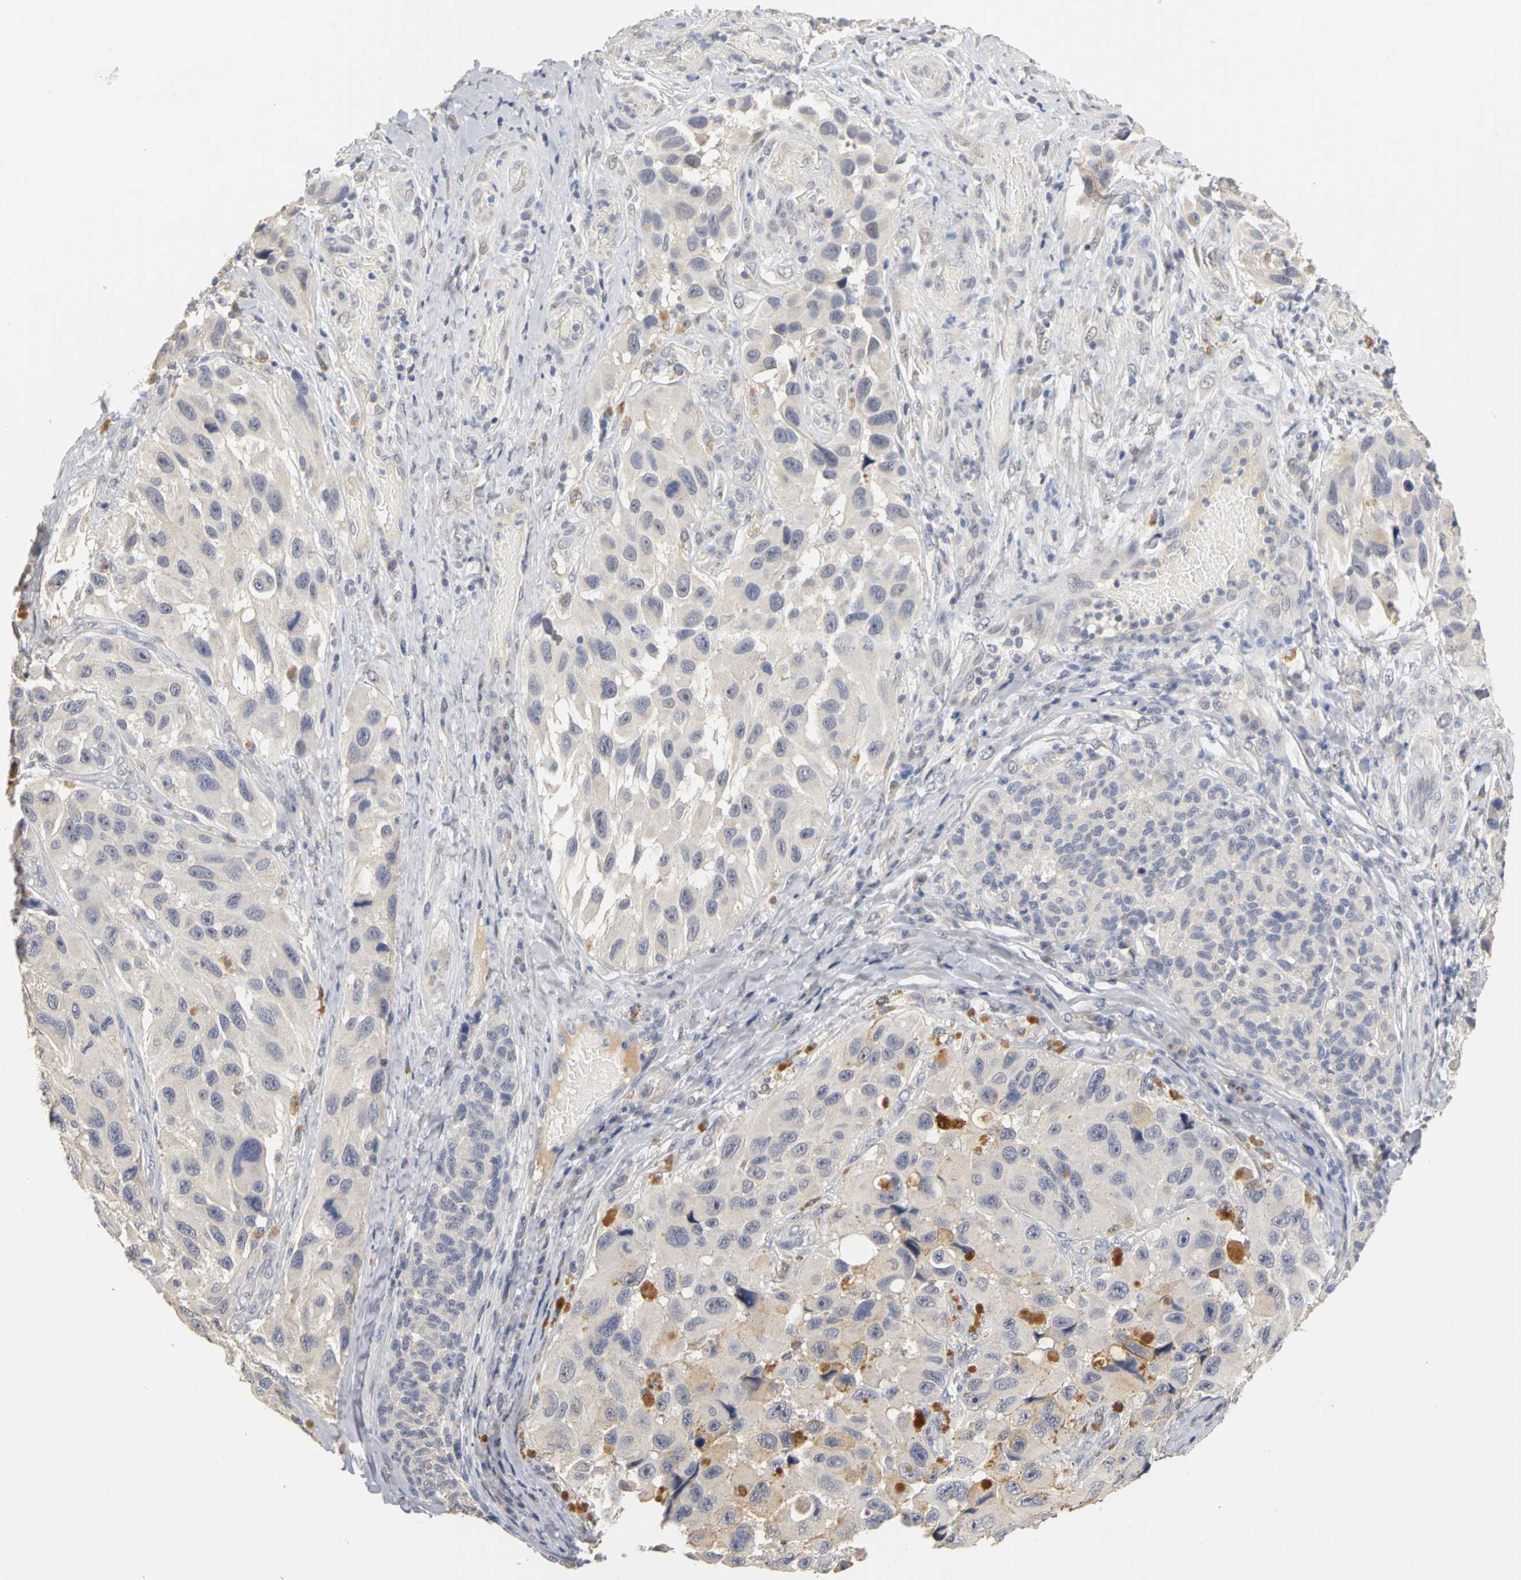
{"staining": {"intensity": "negative", "quantity": "none", "location": "none"}, "tissue": "melanoma", "cell_type": "Tumor cells", "image_type": "cancer", "snomed": [{"axis": "morphology", "description": "Malignant melanoma, NOS"}, {"axis": "topography", "description": "Skin"}], "caption": "Melanoma was stained to show a protein in brown. There is no significant staining in tumor cells.", "gene": "PGR", "patient": {"sex": "female", "age": 73}}